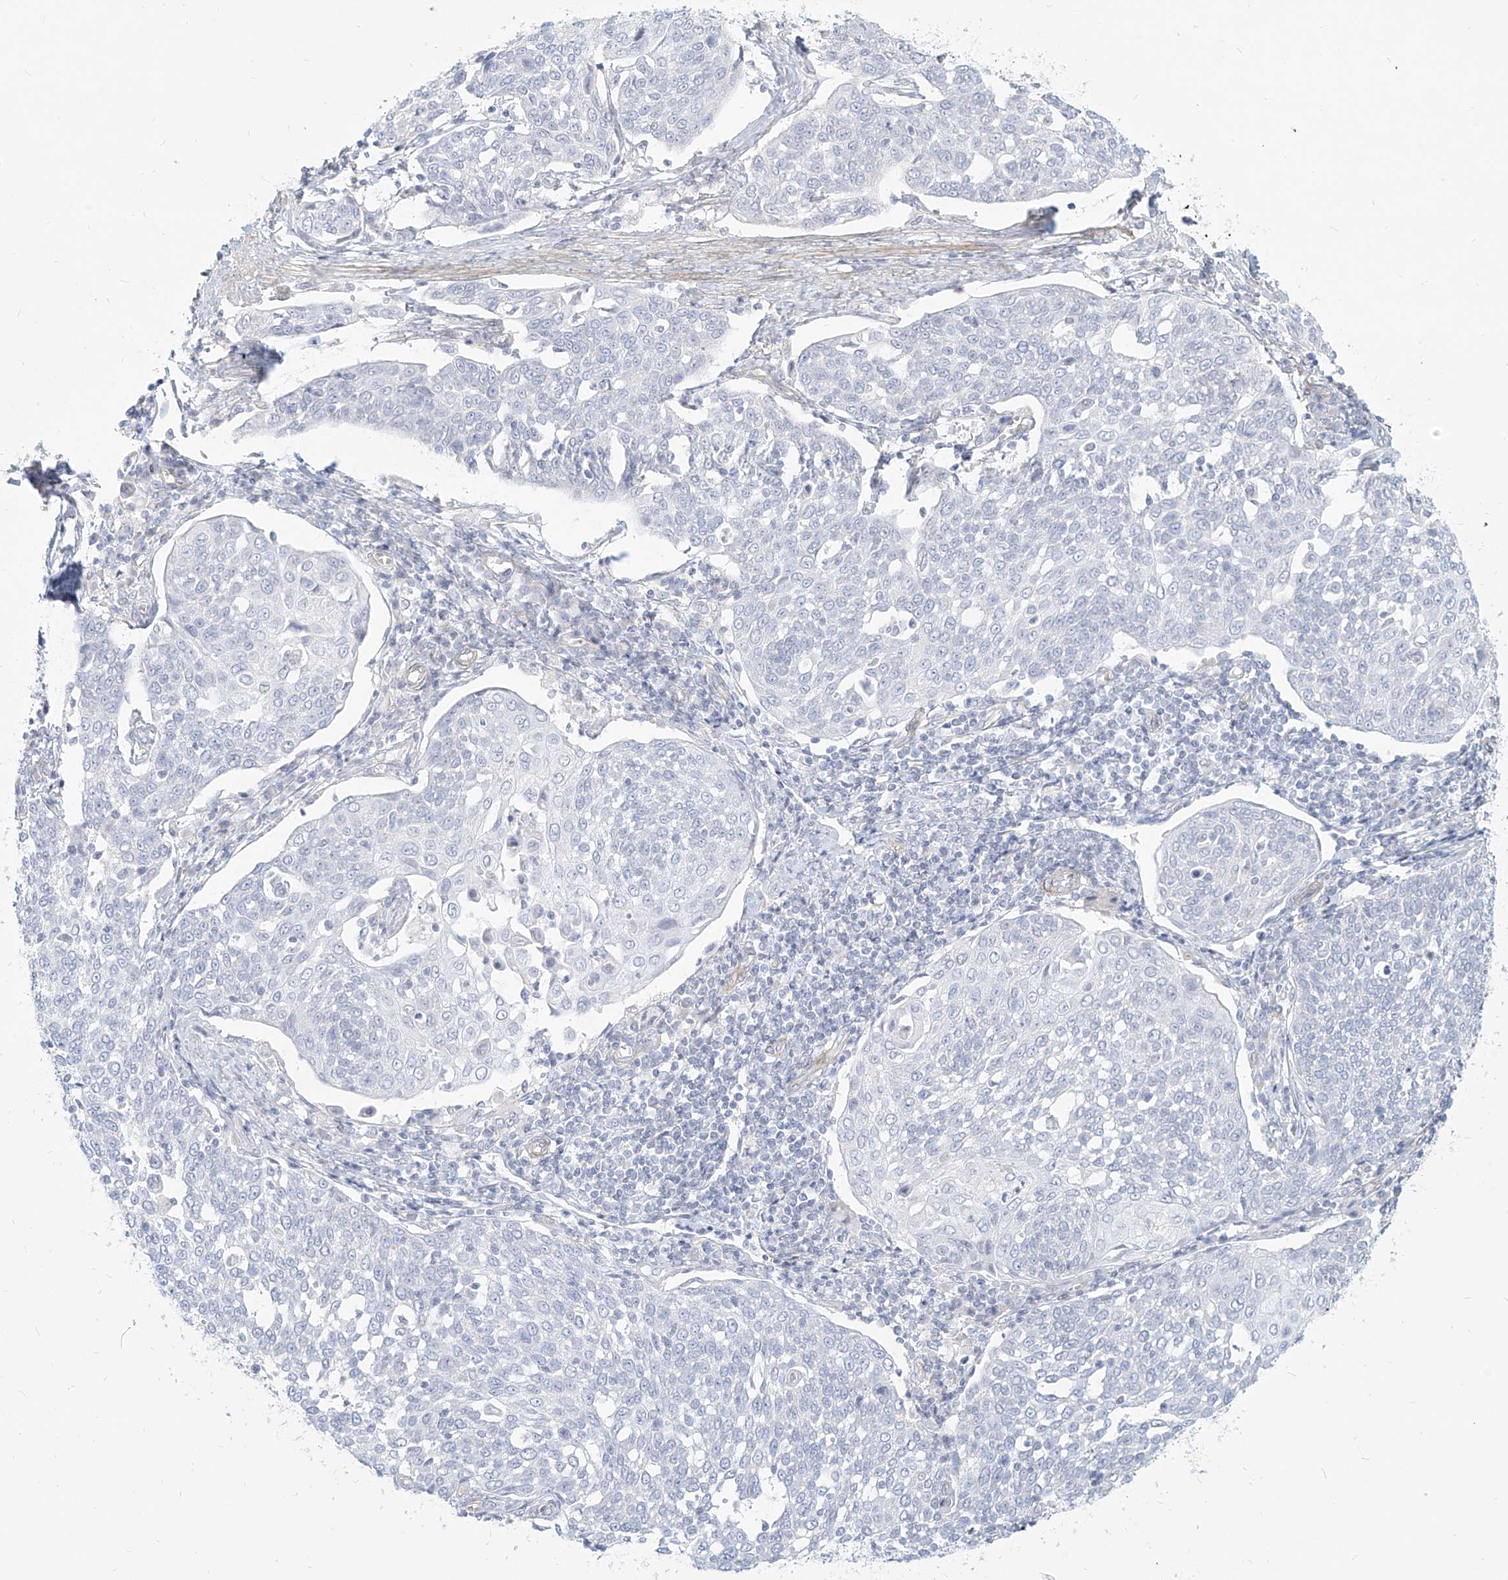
{"staining": {"intensity": "negative", "quantity": "none", "location": "none"}, "tissue": "cervical cancer", "cell_type": "Tumor cells", "image_type": "cancer", "snomed": [{"axis": "morphology", "description": "Squamous cell carcinoma, NOS"}, {"axis": "topography", "description": "Cervix"}], "caption": "Immunohistochemical staining of human squamous cell carcinoma (cervical) shows no significant staining in tumor cells.", "gene": "ITPKB", "patient": {"sex": "female", "age": 34}}